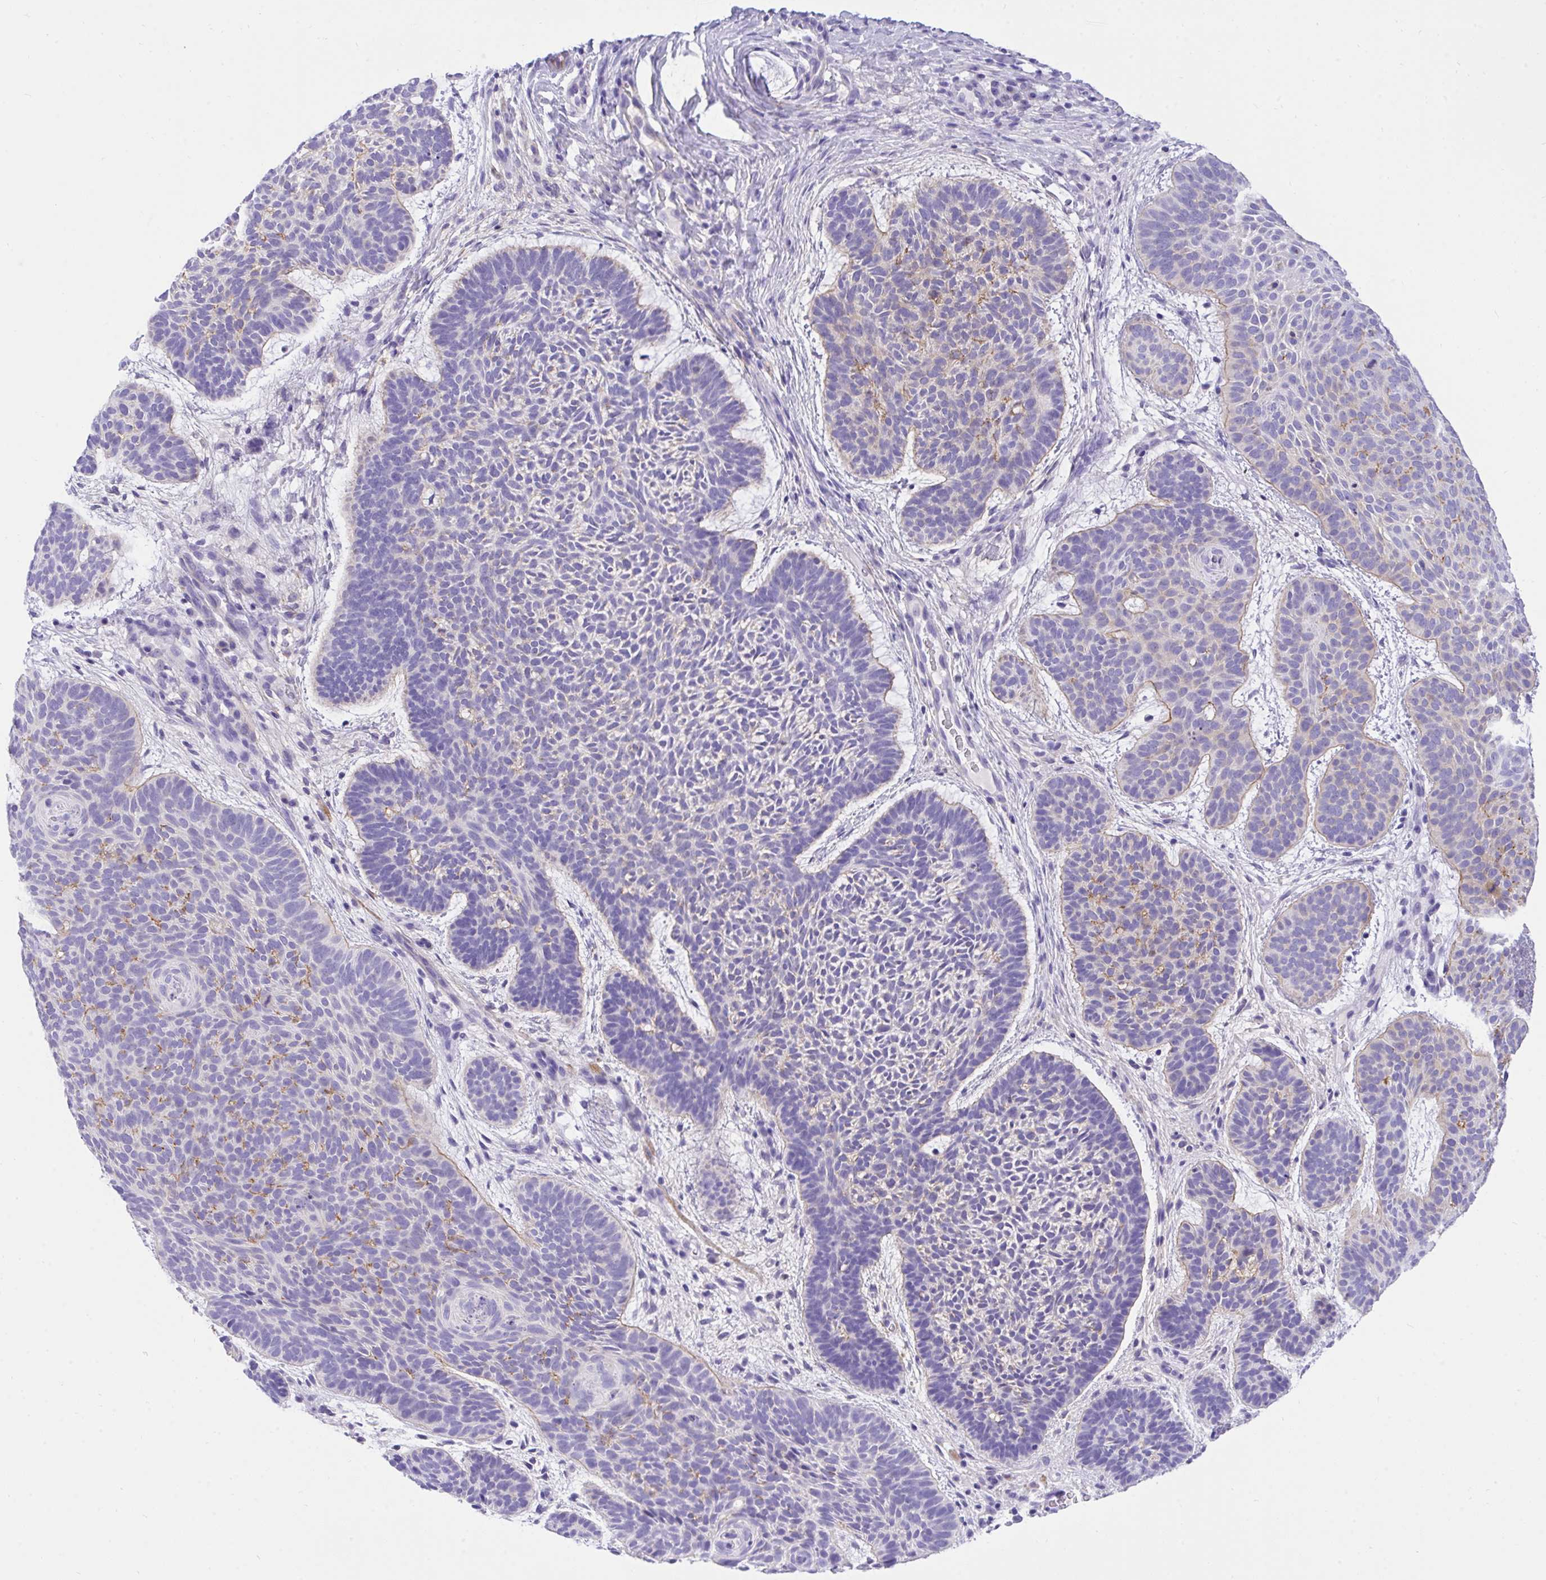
{"staining": {"intensity": "negative", "quantity": "none", "location": "none"}, "tissue": "skin cancer", "cell_type": "Tumor cells", "image_type": "cancer", "snomed": [{"axis": "morphology", "description": "Basal cell carcinoma"}, {"axis": "topography", "description": "Skin"}, {"axis": "topography", "description": "Skin of face"}], "caption": "Immunohistochemical staining of human basal cell carcinoma (skin) displays no significant expression in tumor cells. (DAB immunohistochemistry (IHC) with hematoxylin counter stain).", "gene": "TLN2", "patient": {"sex": "male", "age": 73}}